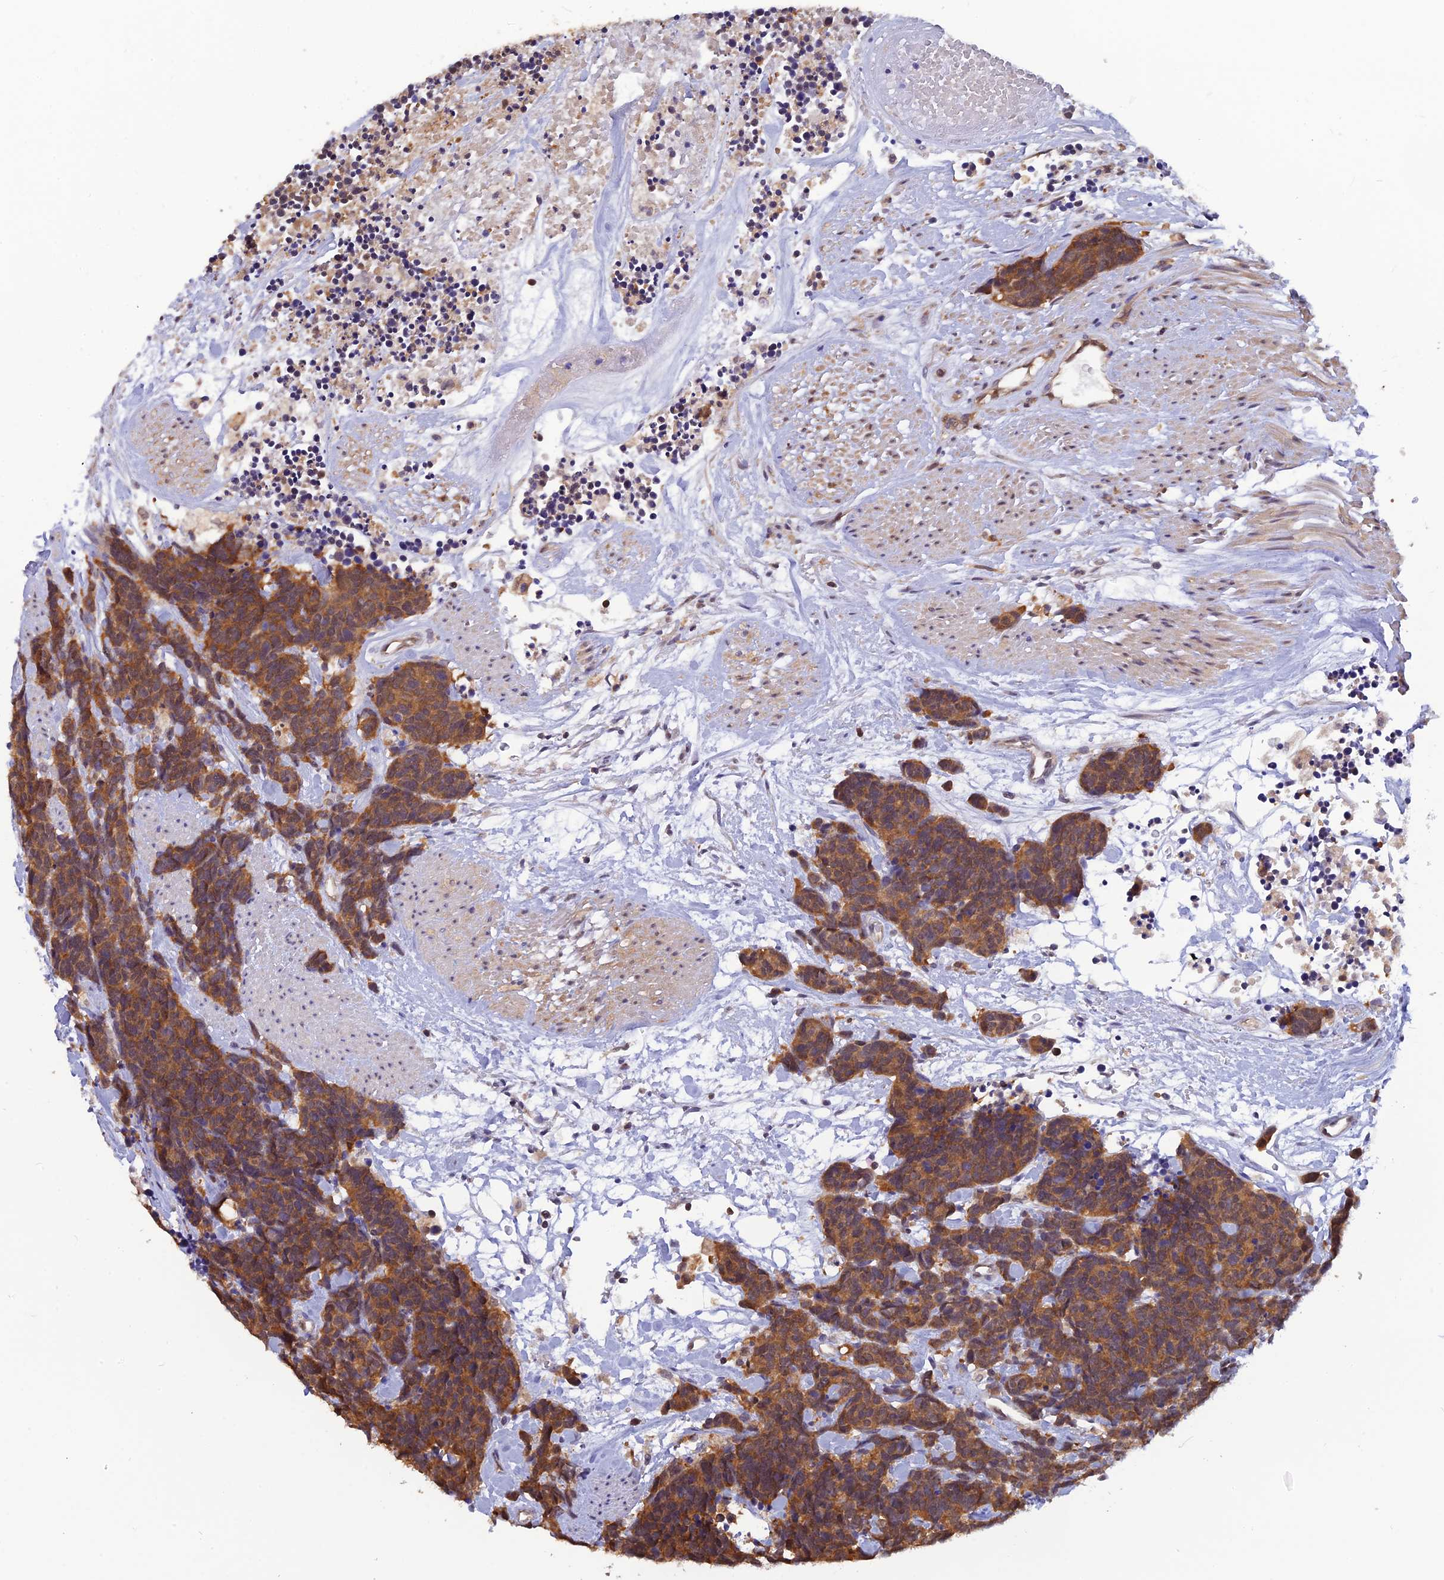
{"staining": {"intensity": "strong", "quantity": ">75%", "location": "cytoplasmic/membranous"}, "tissue": "carcinoid", "cell_type": "Tumor cells", "image_type": "cancer", "snomed": [{"axis": "morphology", "description": "Carcinoma, NOS"}, {"axis": "morphology", "description": "Carcinoid, malignant, NOS"}, {"axis": "topography", "description": "Urinary bladder"}], "caption": "Immunohistochemistry (IHC) (DAB) staining of carcinoid demonstrates strong cytoplasmic/membranous protein positivity in about >75% of tumor cells. The staining was performed using DAB to visualize the protein expression in brown, while the nuclei were stained in blue with hematoxylin (Magnification: 20x).", "gene": "HINT1", "patient": {"sex": "male", "age": 57}}